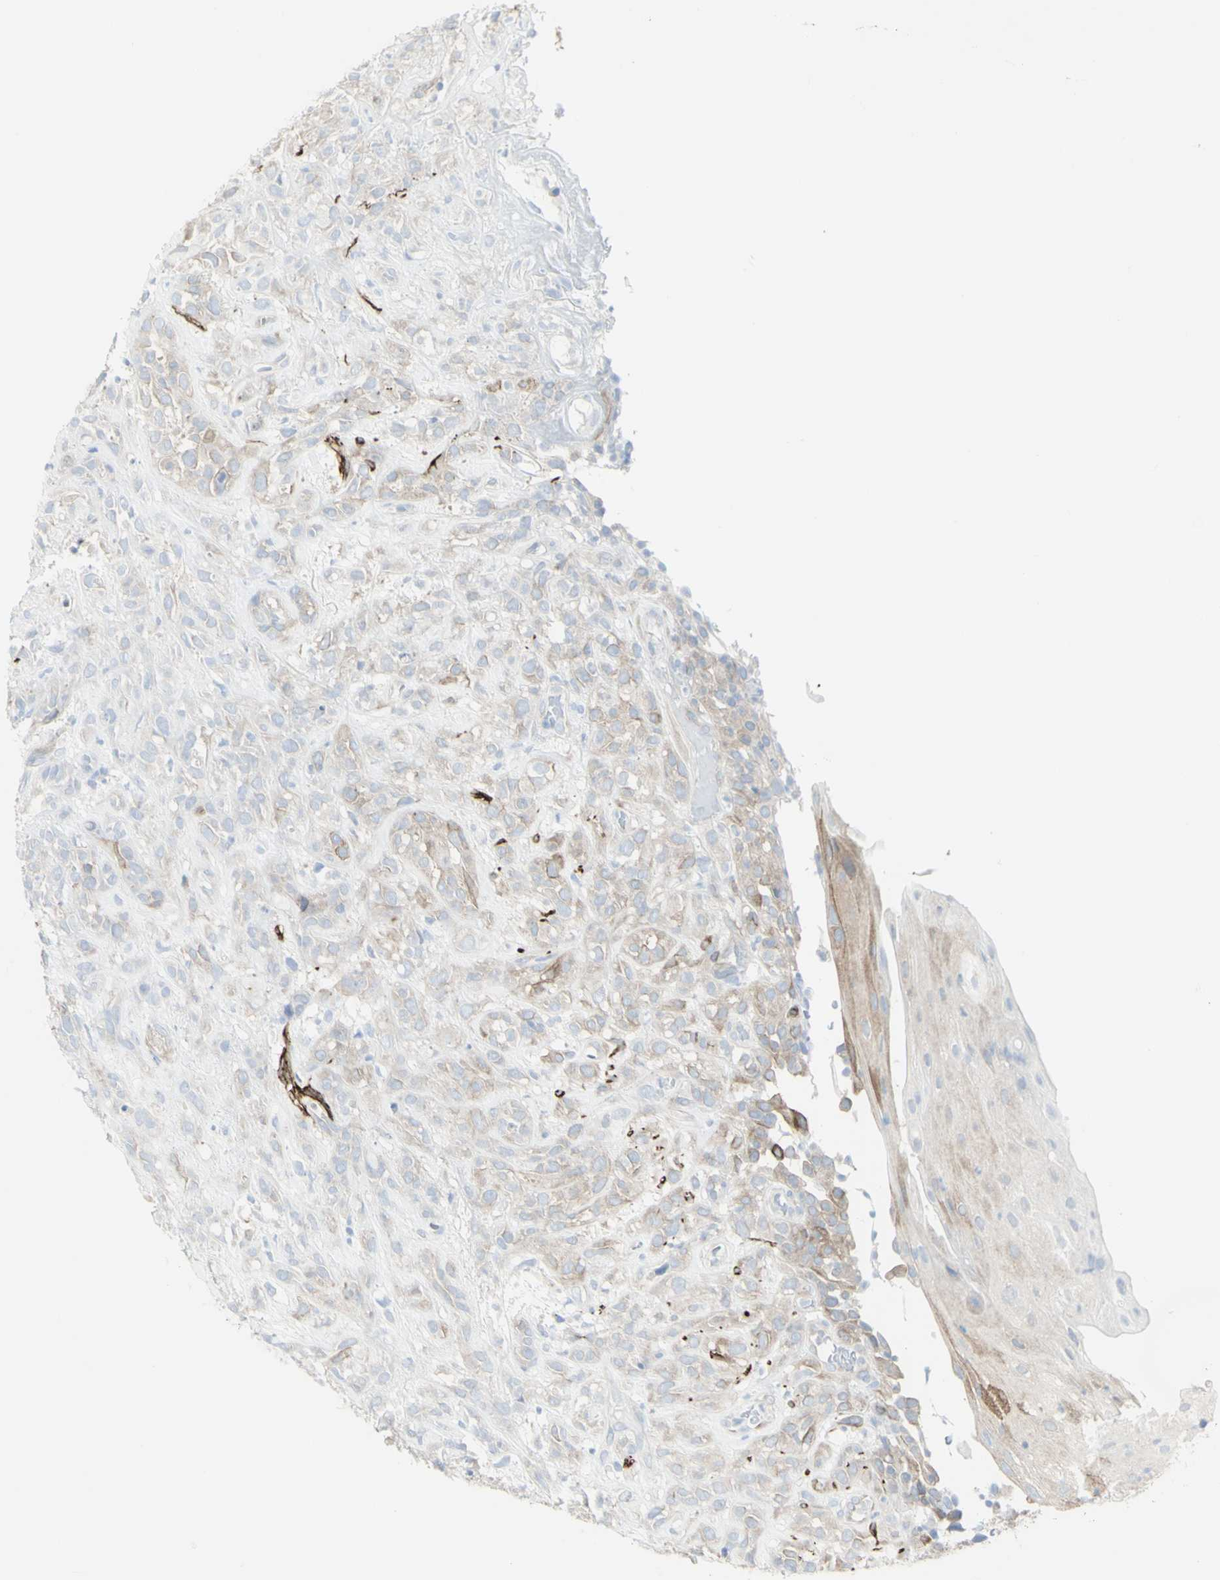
{"staining": {"intensity": "weak", "quantity": "25%-75%", "location": "cytoplasmic/membranous"}, "tissue": "head and neck cancer", "cell_type": "Tumor cells", "image_type": "cancer", "snomed": [{"axis": "morphology", "description": "Normal tissue, NOS"}, {"axis": "morphology", "description": "Squamous cell carcinoma, NOS"}, {"axis": "topography", "description": "Cartilage tissue"}, {"axis": "topography", "description": "Head-Neck"}], "caption": "Head and neck squamous cell carcinoma stained for a protein (brown) shows weak cytoplasmic/membranous positive positivity in about 25%-75% of tumor cells.", "gene": "ENSG00000198211", "patient": {"sex": "male", "age": 62}}